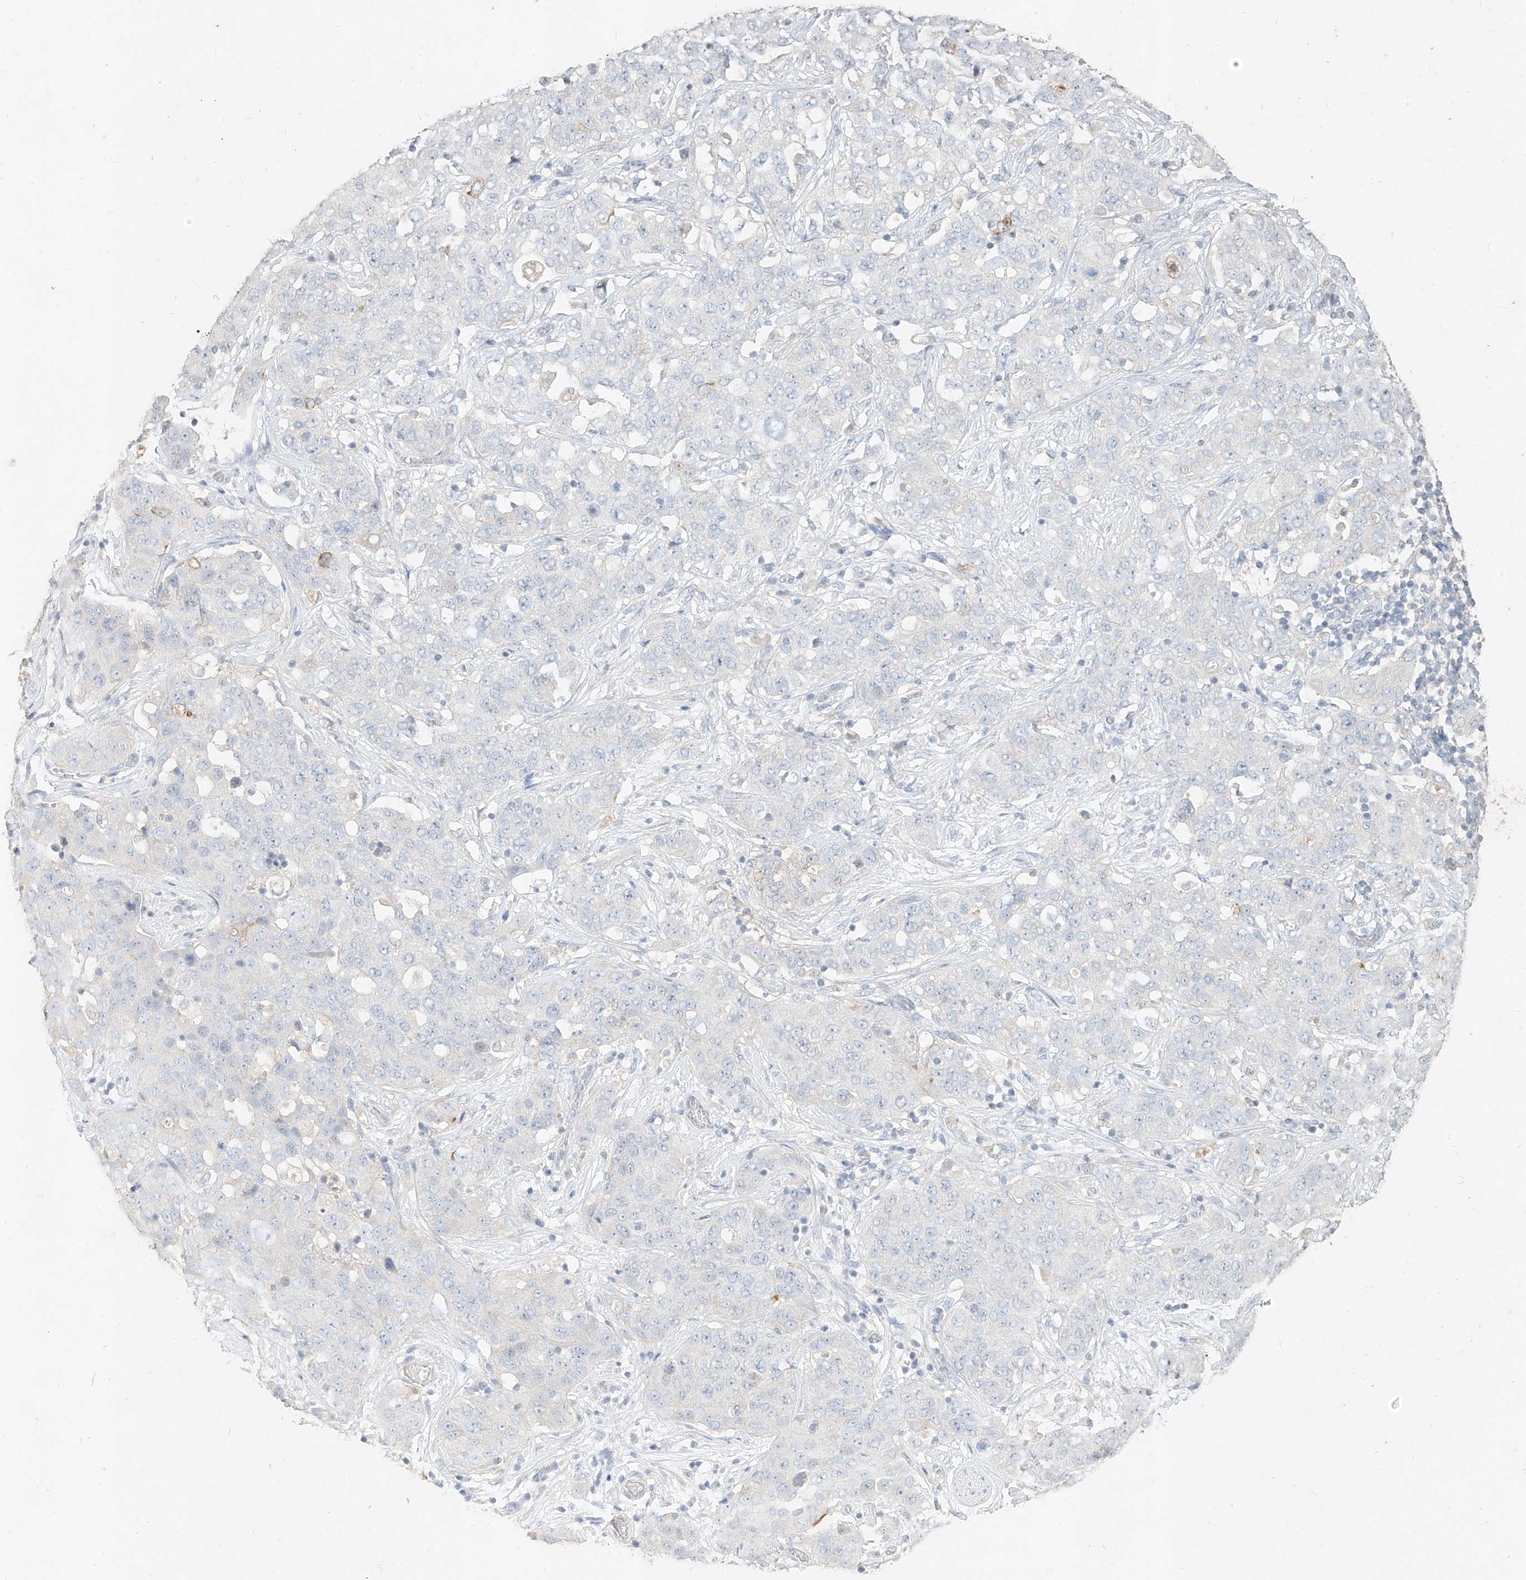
{"staining": {"intensity": "negative", "quantity": "none", "location": "none"}, "tissue": "stomach cancer", "cell_type": "Tumor cells", "image_type": "cancer", "snomed": [{"axis": "morphology", "description": "Normal tissue, NOS"}, {"axis": "morphology", "description": "Adenocarcinoma, NOS"}, {"axis": "topography", "description": "Lymph node"}, {"axis": "topography", "description": "Stomach"}], "caption": "Immunohistochemistry of stomach cancer (adenocarcinoma) shows no staining in tumor cells.", "gene": "ZZEF1", "patient": {"sex": "male", "age": 48}}